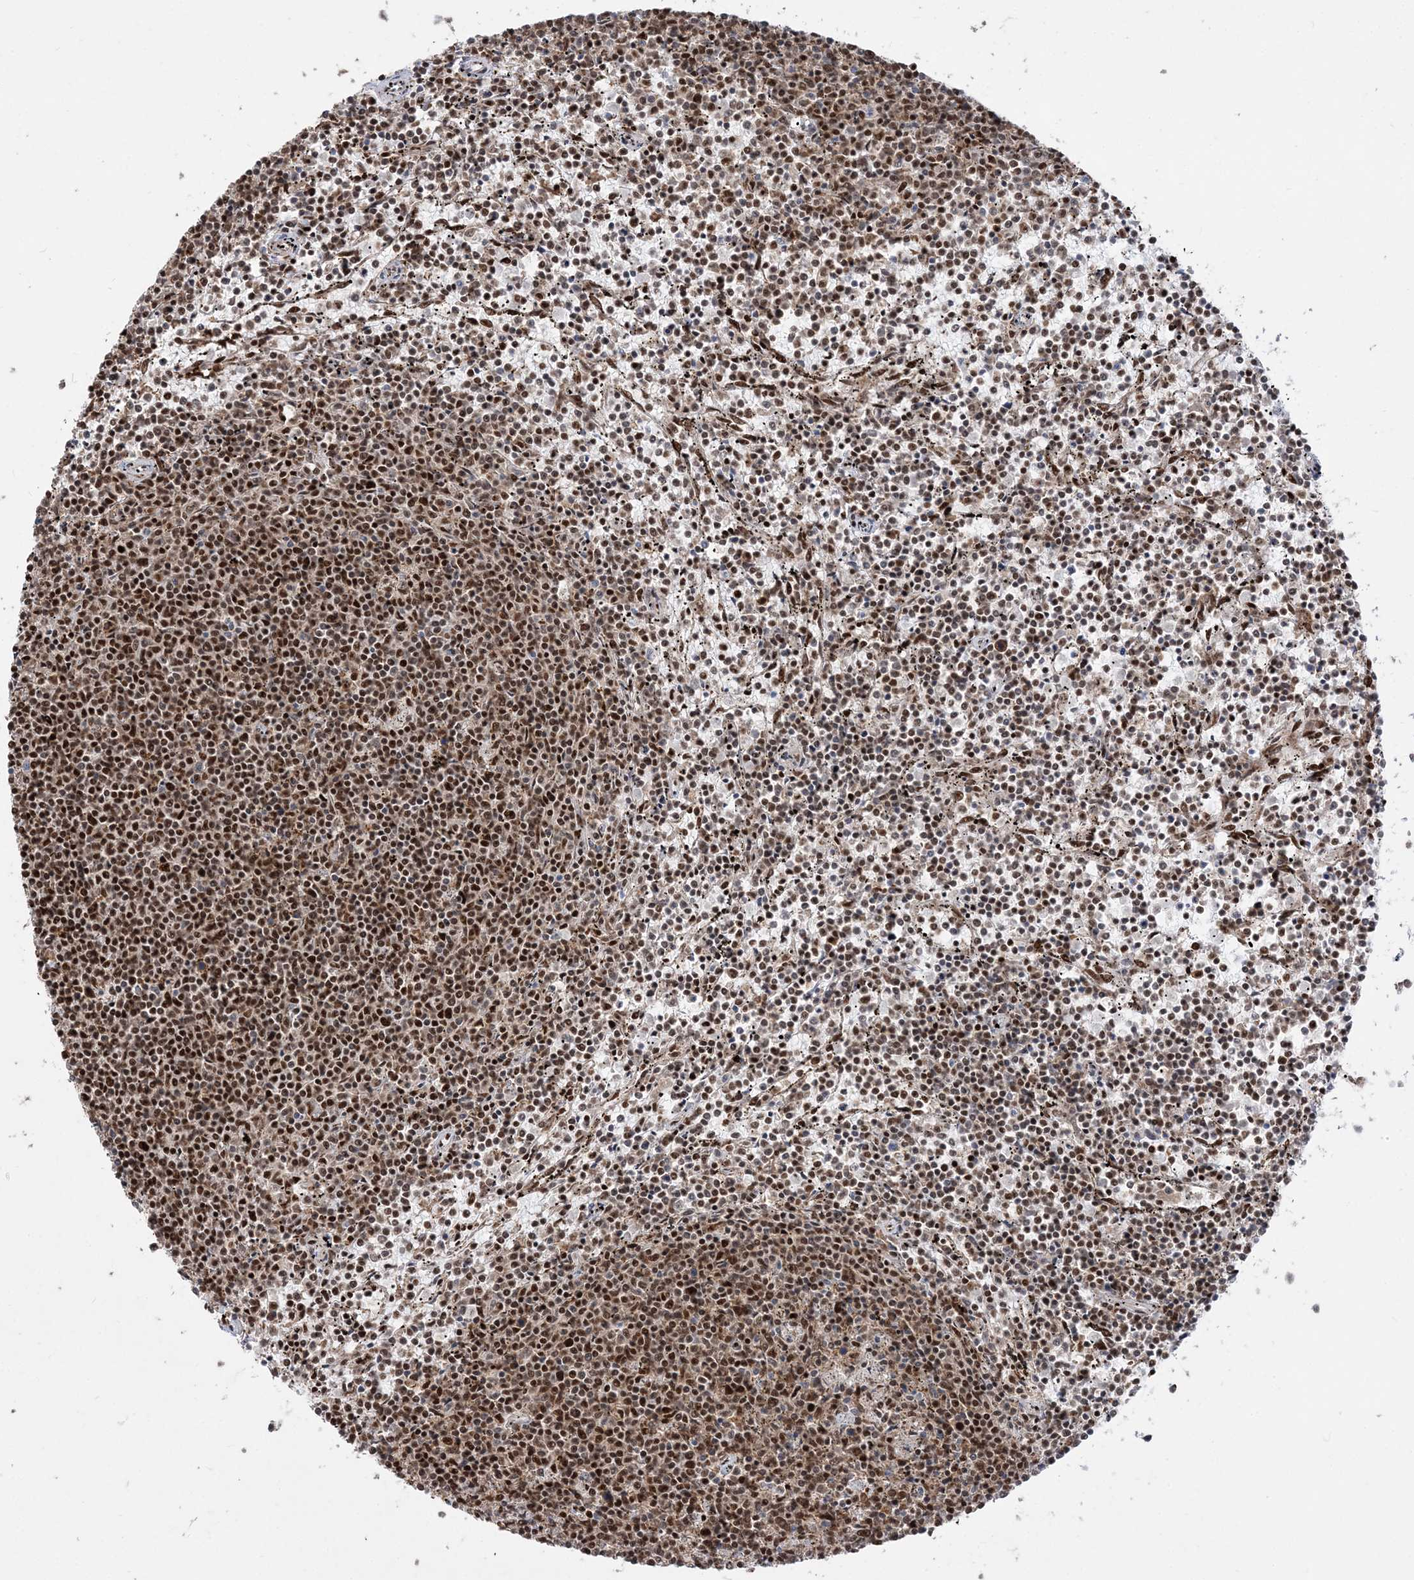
{"staining": {"intensity": "strong", "quantity": ">75%", "location": "nuclear"}, "tissue": "lymphoma", "cell_type": "Tumor cells", "image_type": "cancer", "snomed": [{"axis": "morphology", "description": "Malignant lymphoma, non-Hodgkin's type, Low grade"}, {"axis": "topography", "description": "Spleen"}], "caption": "Human lymphoma stained with a brown dye exhibits strong nuclear positive staining in approximately >75% of tumor cells.", "gene": "RBM17", "patient": {"sex": "female", "age": 50}}